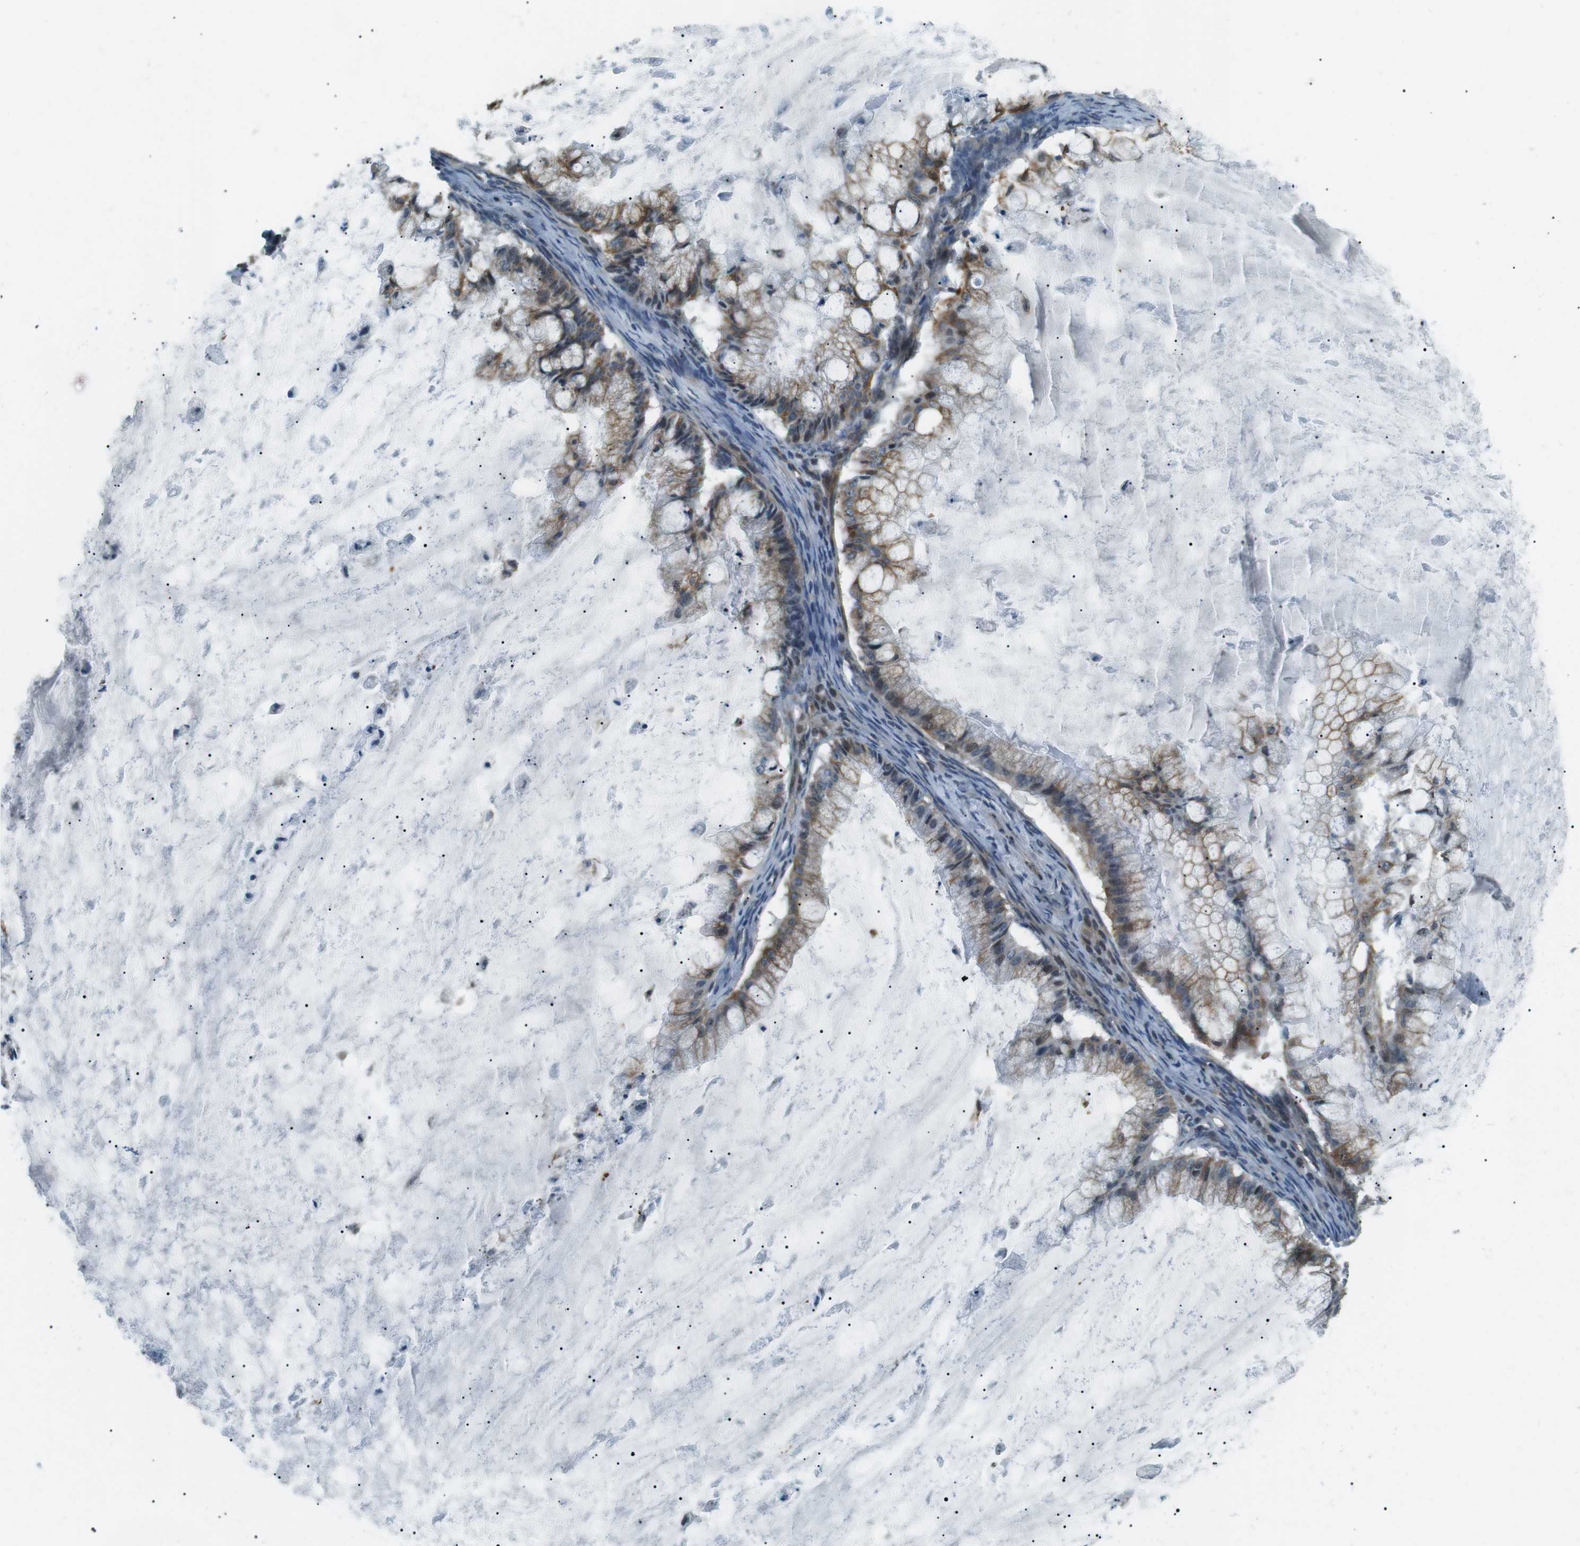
{"staining": {"intensity": "moderate", "quantity": ">75%", "location": "cytoplasmic/membranous"}, "tissue": "ovarian cancer", "cell_type": "Tumor cells", "image_type": "cancer", "snomed": [{"axis": "morphology", "description": "Cystadenocarcinoma, mucinous, NOS"}, {"axis": "topography", "description": "Ovary"}], "caption": "Immunohistochemistry staining of mucinous cystadenocarcinoma (ovarian), which exhibits medium levels of moderate cytoplasmic/membranous positivity in approximately >75% of tumor cells indicating moderate cytoplasmic/membranous protein staining. The staining was performed using DAB (brown) for protein detection and nuclei were counterstained in hematoxylin (blue).", "gene": "TMEM74", "patient": {"sex": "female", "age": 57}}